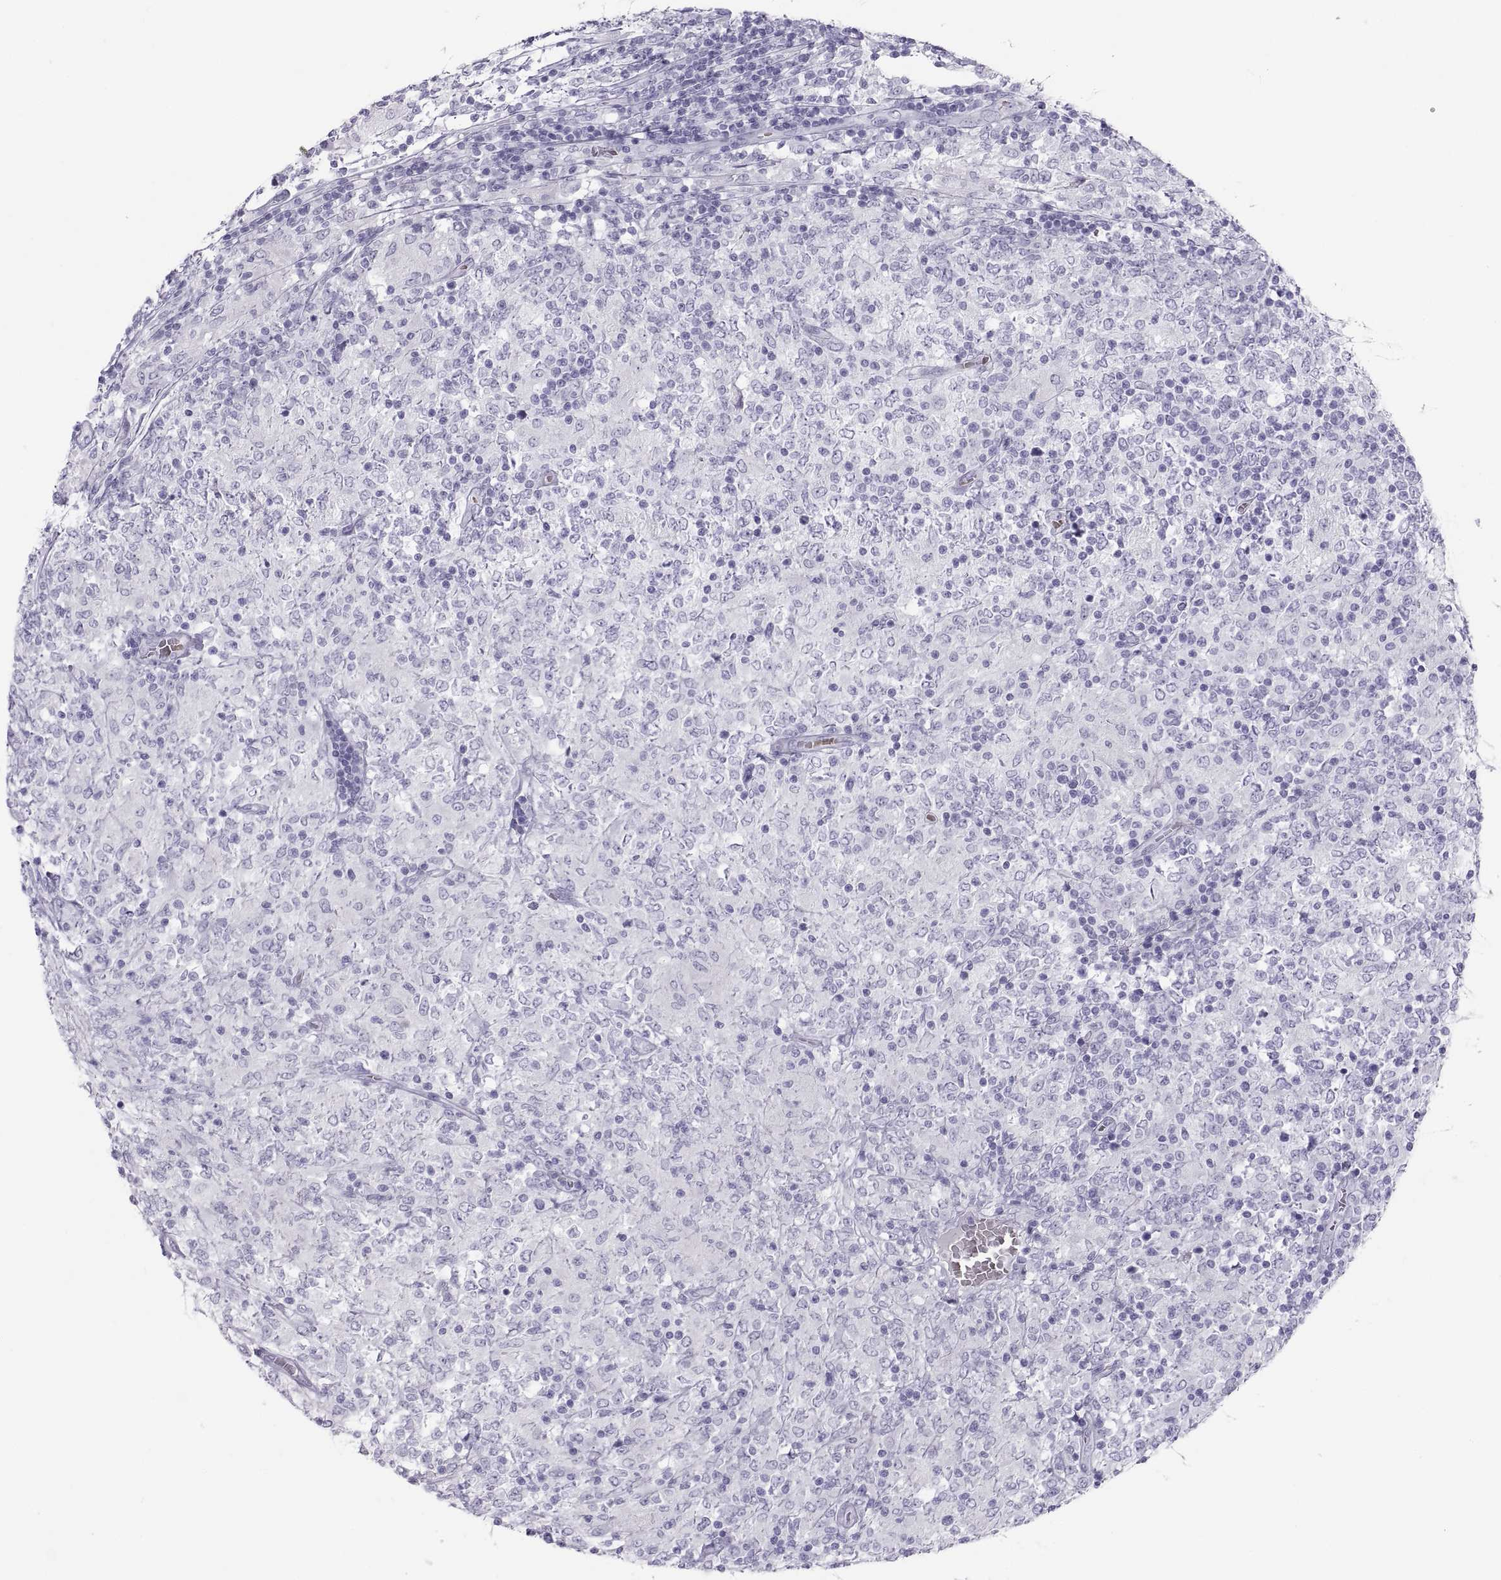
{"staining": {"intensity": "negative", "quantity": "none", "location": "none"}, "tissue": "lymphoma", "cell_type": "Tumor cells", "image_type": "cancer", "snomed": [{"axis": "morphology", "description": "Malignant lymphoma, non-Hodgkin's type, High grade"}, {"axis": "topography", "description": "Lymph node"}], "caption": "The photomicrograph exhibits no staining of tumor cells in lymphoma.", "gene": "SEMG1", "patient": {"sex": "female", "age": 84}}